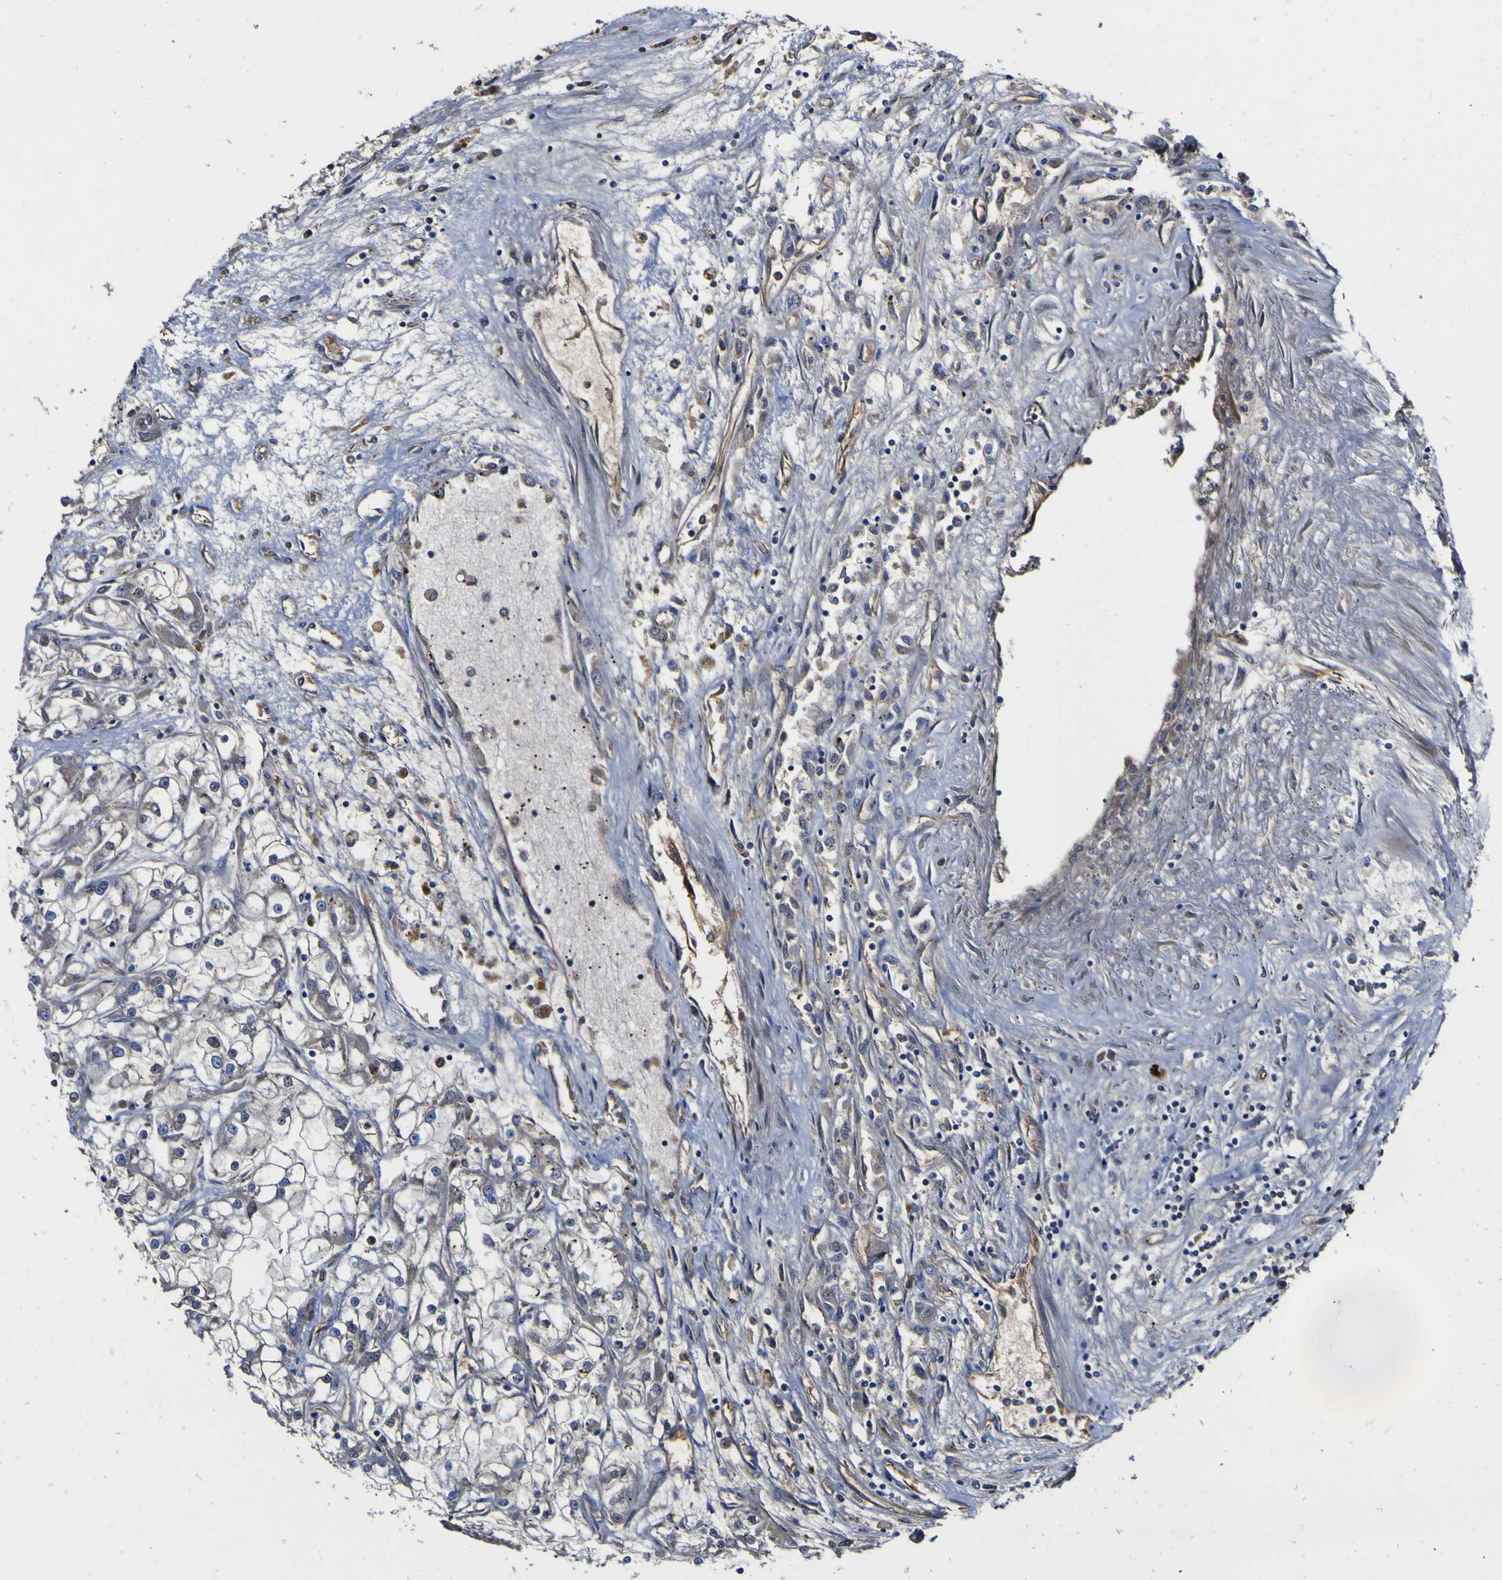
{"staining": {"intensity": "negative", "quantity": "none", "location": "none"}, "tissue": "renal cancer", "cell_type": "Tumor cells", "image_type": "cancer", "snomed": [{"axis": "morphology", "description": "Adenocarcinoma, NOS"}, {"axis": "topography", "description": "Kidney"}], "caption": "A high-resolution image shows IHC staining of adenocarcinoma (renal), which displays no significant expression in tumor cells.", "gene": "CCL2", "patient": {"sex": "female", "age": 52}}